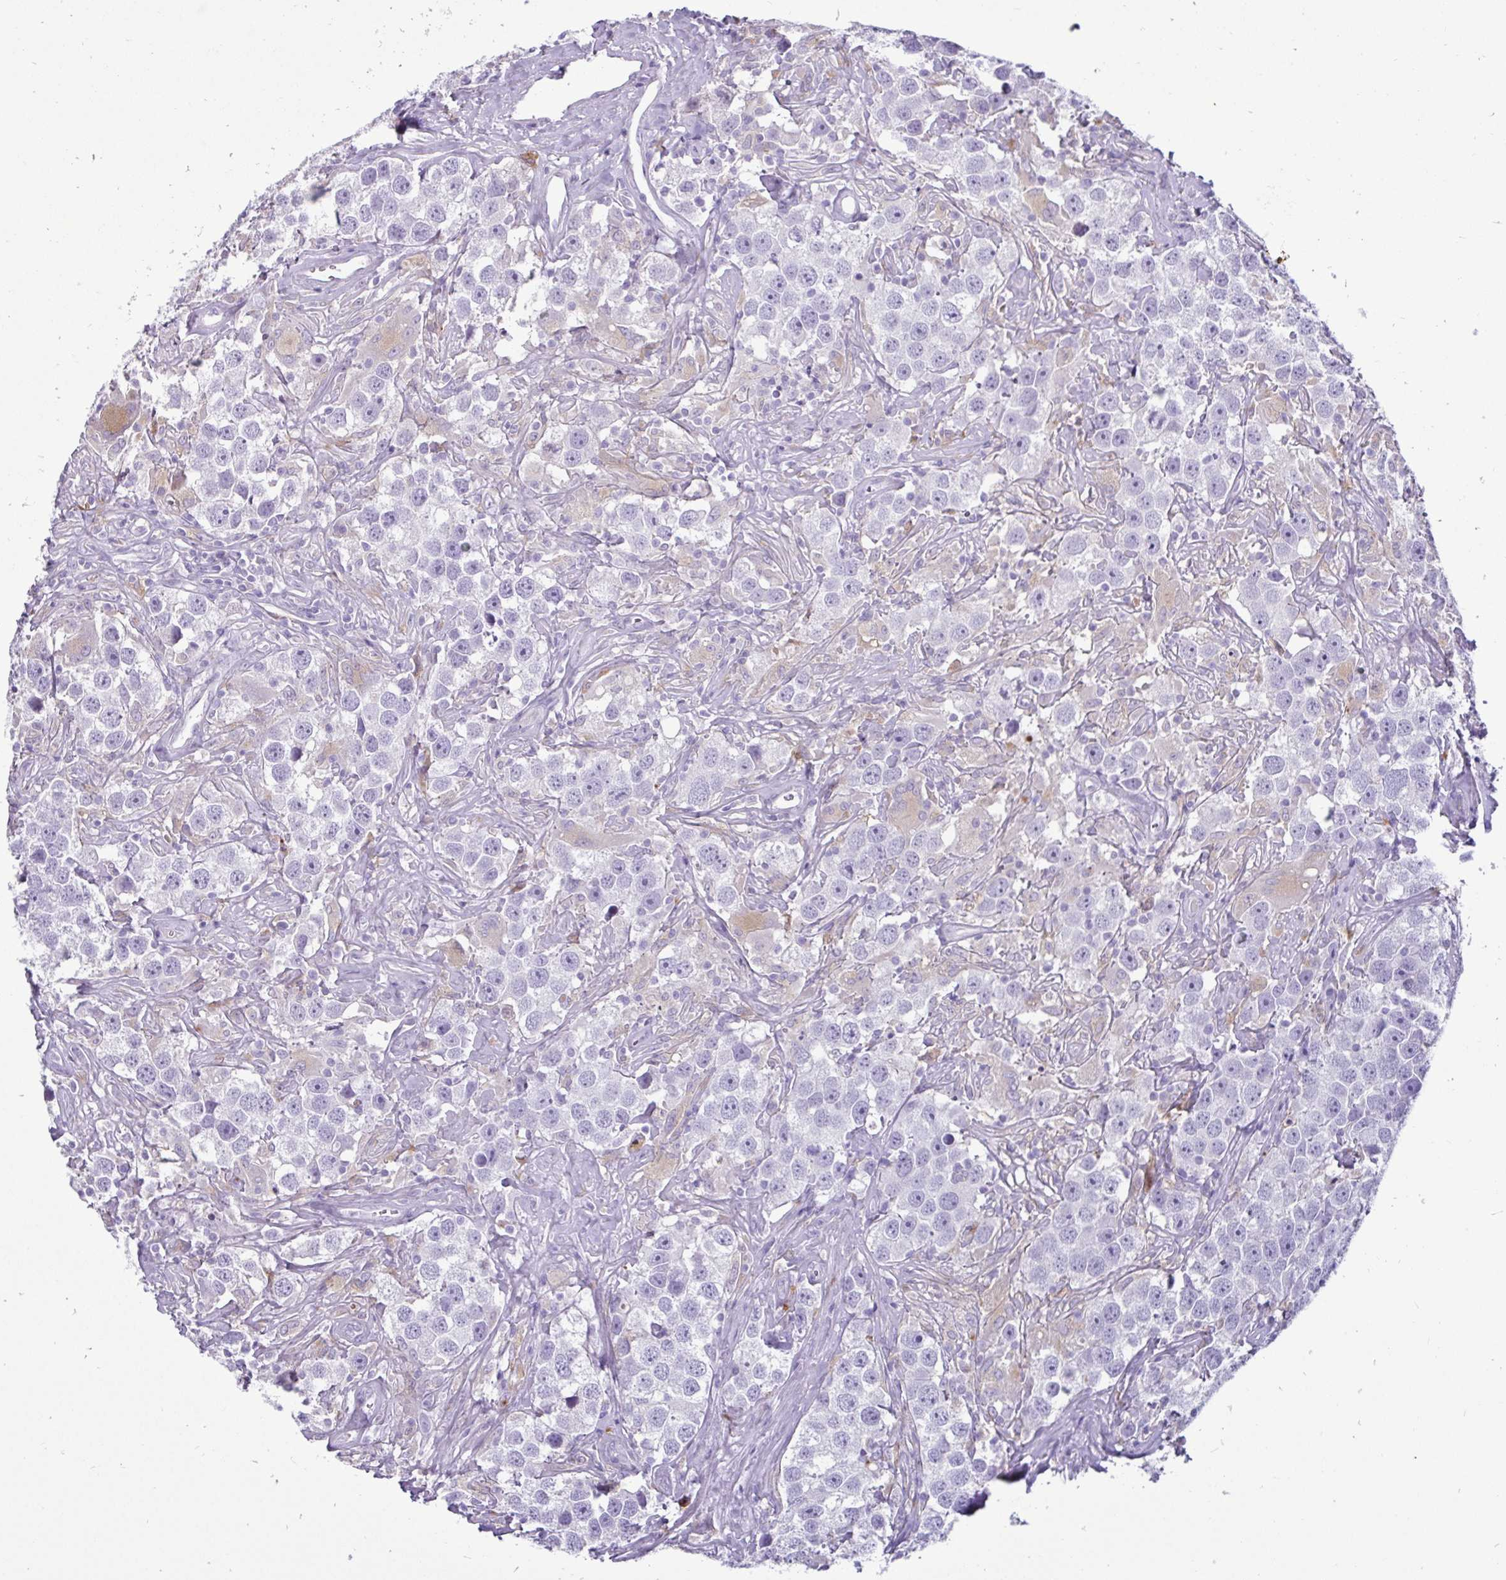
{"staining": {"intensity": "negative", "quantity": "none", "location": "none"}, "tissue": "testis cancer", "cell_type": "Tumor cells", "image_type": "cancer", "snomed": [{"axis": "morphology", "description": "Seminoma, NOS"}, {"axis": "topography", "description": "Testis"}], "caption": "Testis cancer (seminoma) stained for a protein using immunohistochemistry (IHC) reveals no expression tumor cells.", "gene": "CTSZ", "patient": {"sex": "male", "age": 49}}